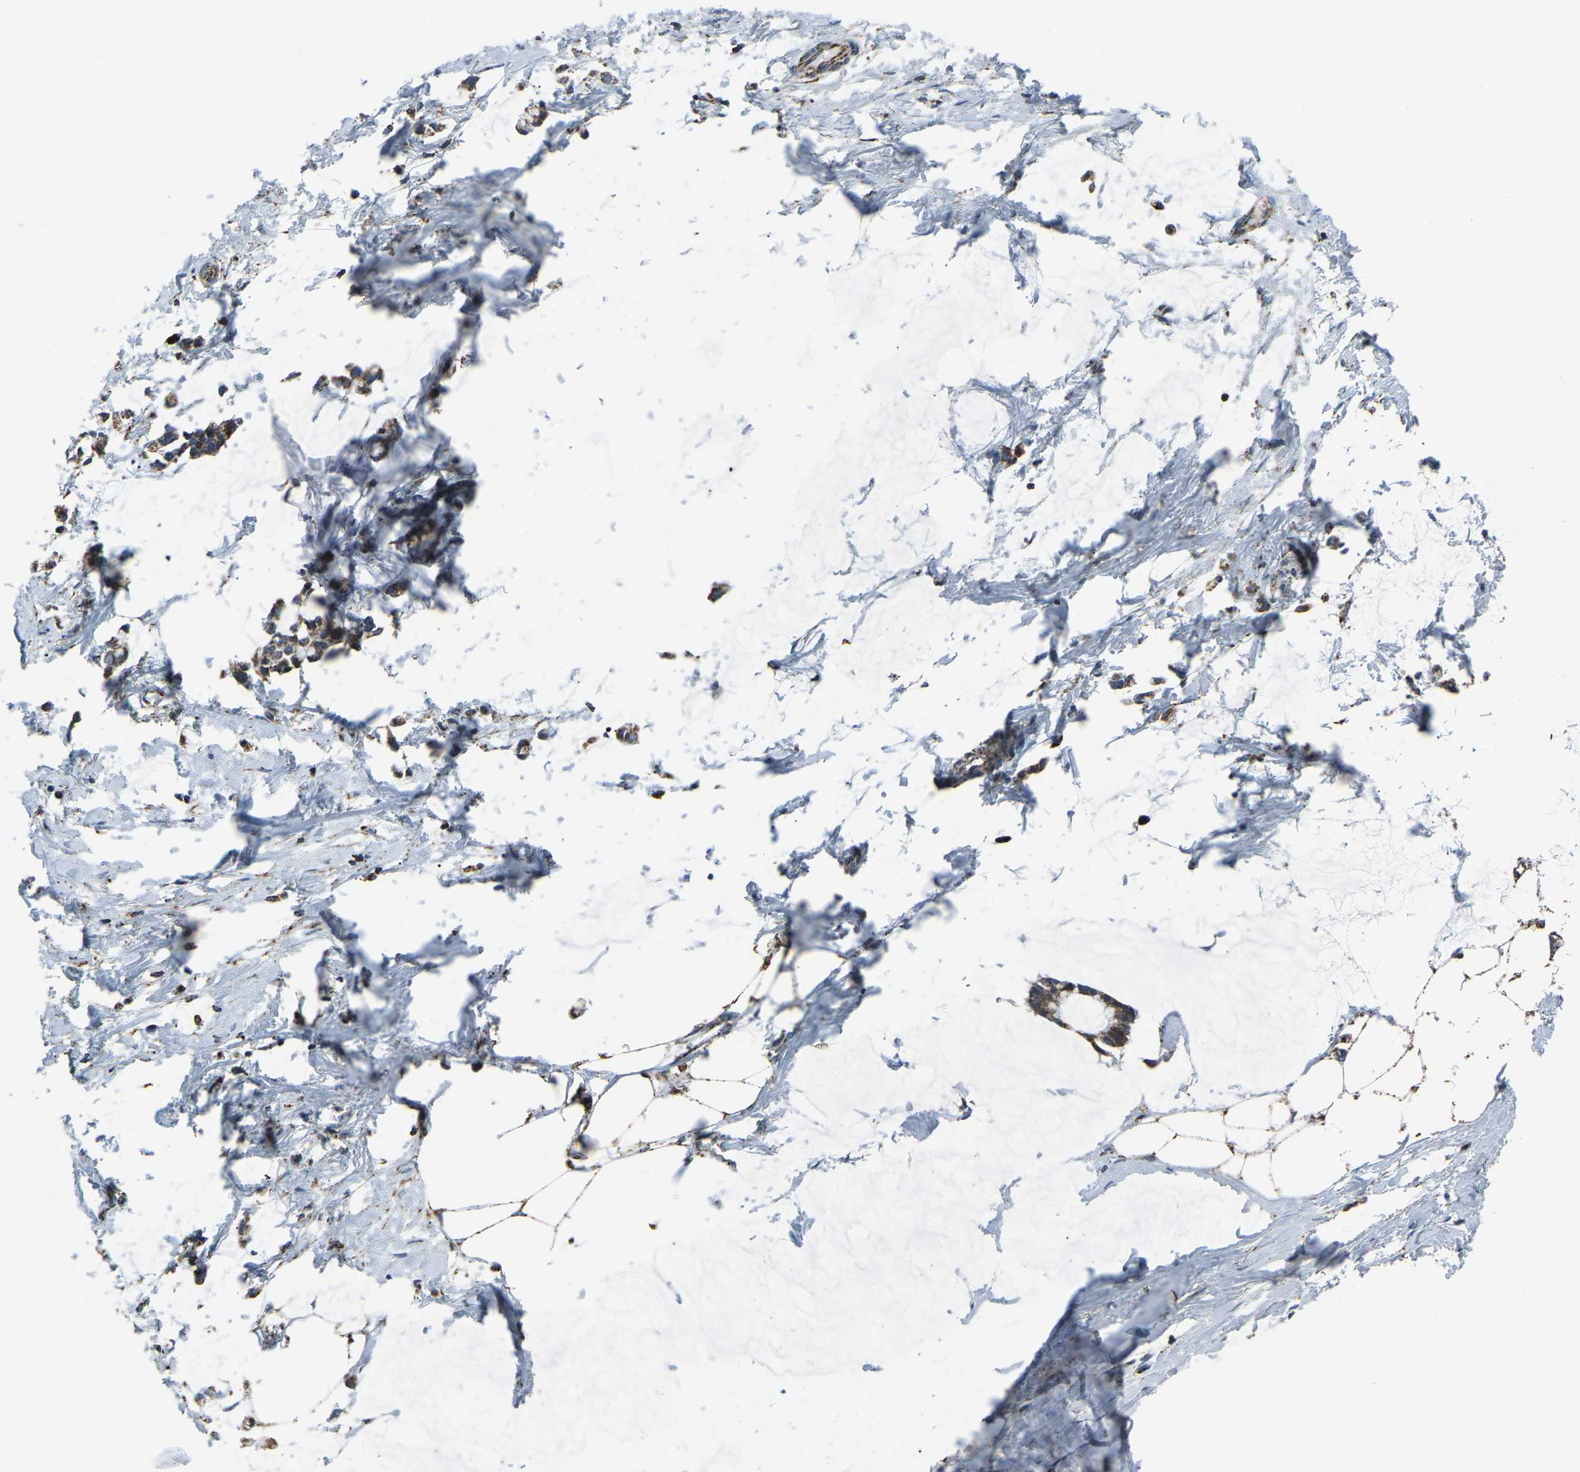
{"staining": {"intensity": "weak", "quantity": ">75%", "location": "cytoplasmic/membranous"}, "tissue": "adipose tissue", "cell_type": "Adipocytes", "image_type": "normal", "snomed": [{"axis": "morphology", "description": "Normal tissue, NOS"}, {"axis": "morphology", "description": "Adenocarcinoma, NOS"}, {"axis": "topography", "description": "Colon"}, {"axis": "topography", "description": "Peripheral nerve tissue"}], "caption": "Protein staining shows weak cytoplasmic/membranous positivity in about >75% of adipocytes in unremarkable adipose tissue. (DAB (3,3'-diaminobenzidine) IHC with brightfield microscopy, high magnification).", "gene": "RBM33", "patient": {"sex": "male", "age": 14}}